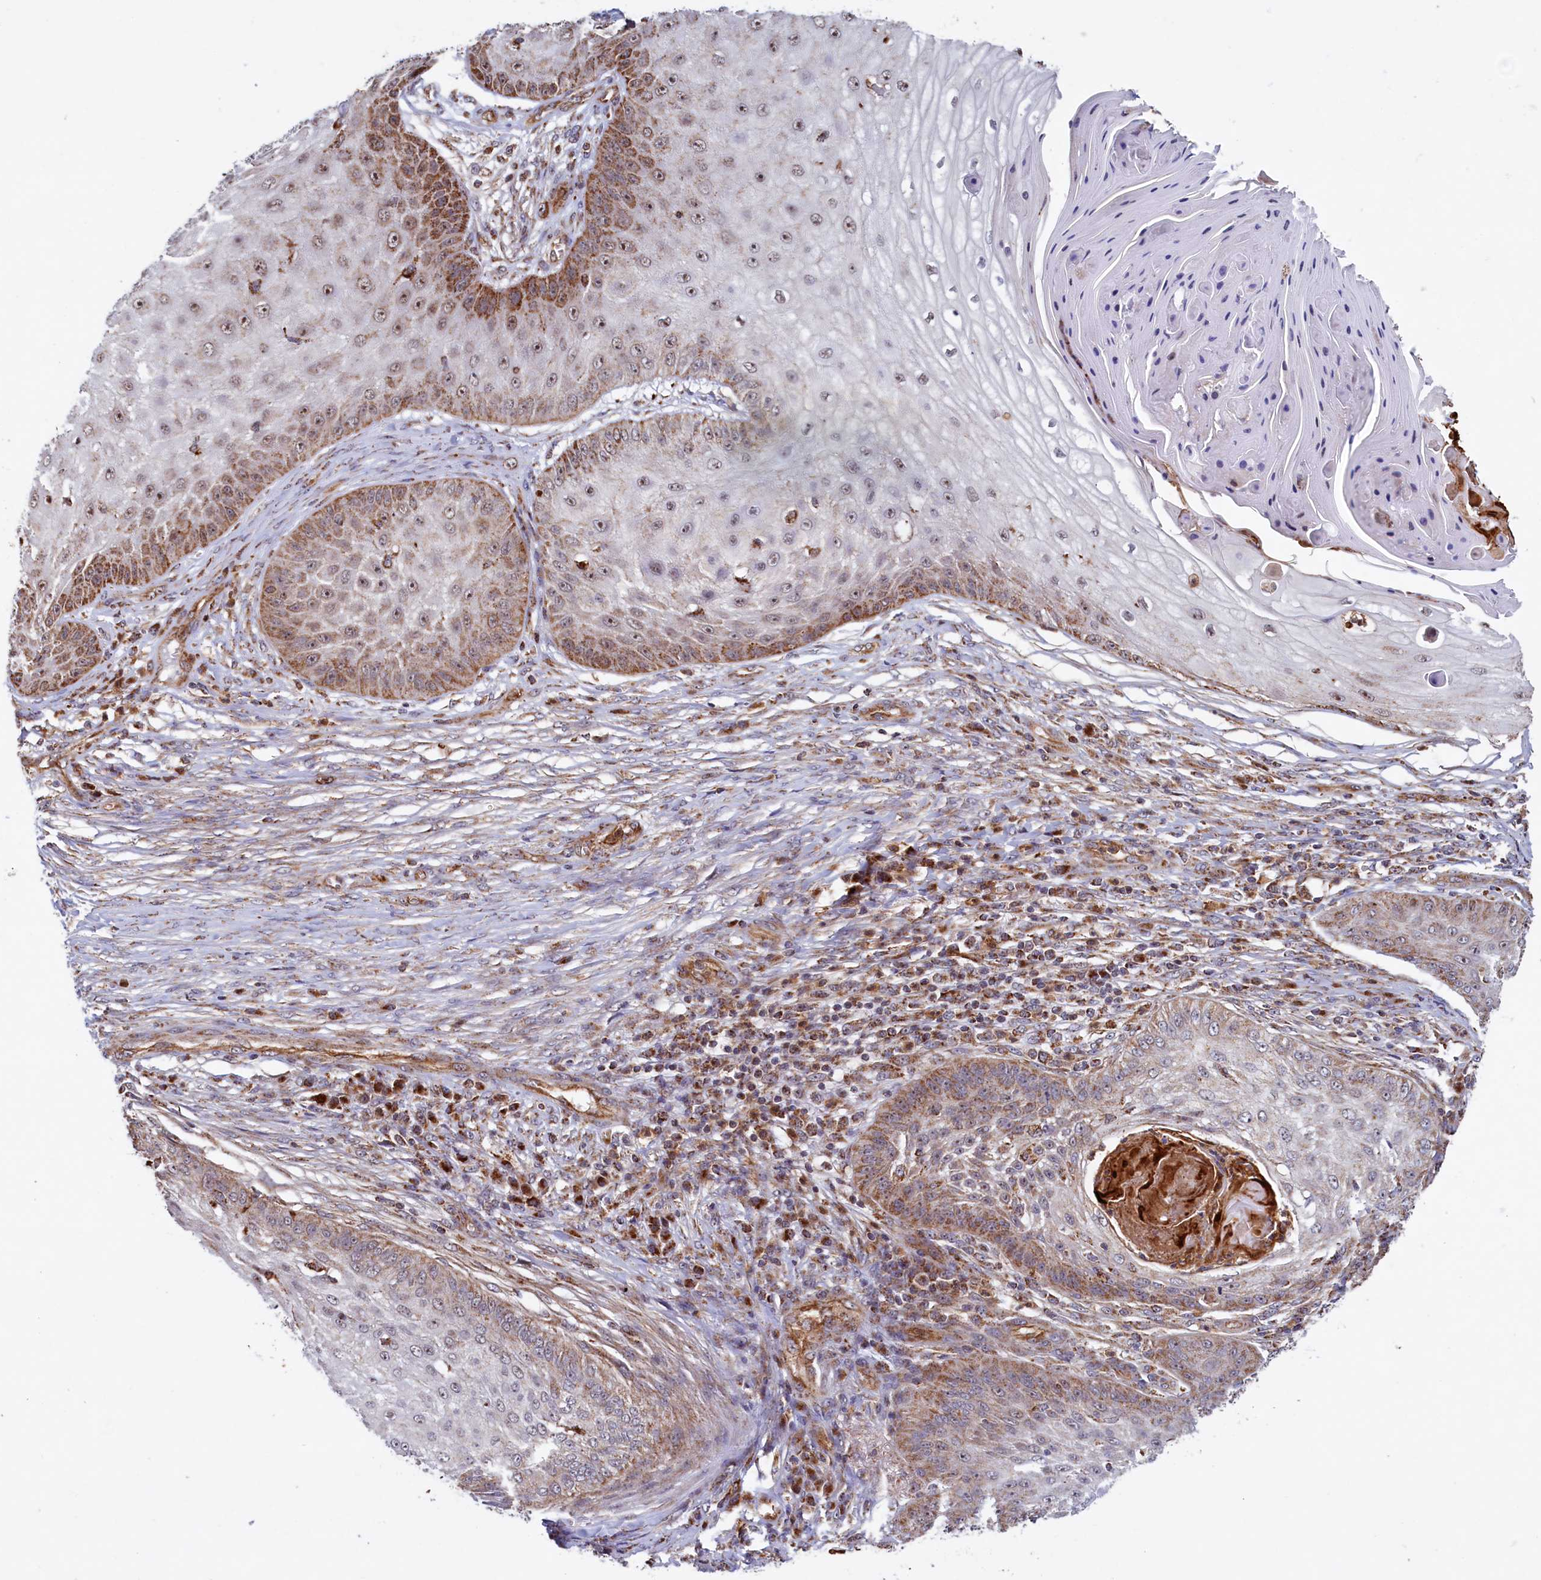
{"staining": {"intensity": "moderate", "quantity": ">75%", "location": "cytoplasmic/membranous"}, "tissue": "skin cancer", "cell_type": "Tumor cells", "image_type": "cancer", "snomed": [{"axis": "morphology", "description": "Squamous cell carcinoma, NOS"}, {"axis": "topography", "description": "Skin"}], "caption": "Skin cancer was stained to show a protein in brown. There is medium levels of moderate cytoplasmic/membranous staining in approximately >75% of tumor cells.", "gene": "UBE3B", "patient": {"sex": "male", "age": 70}}